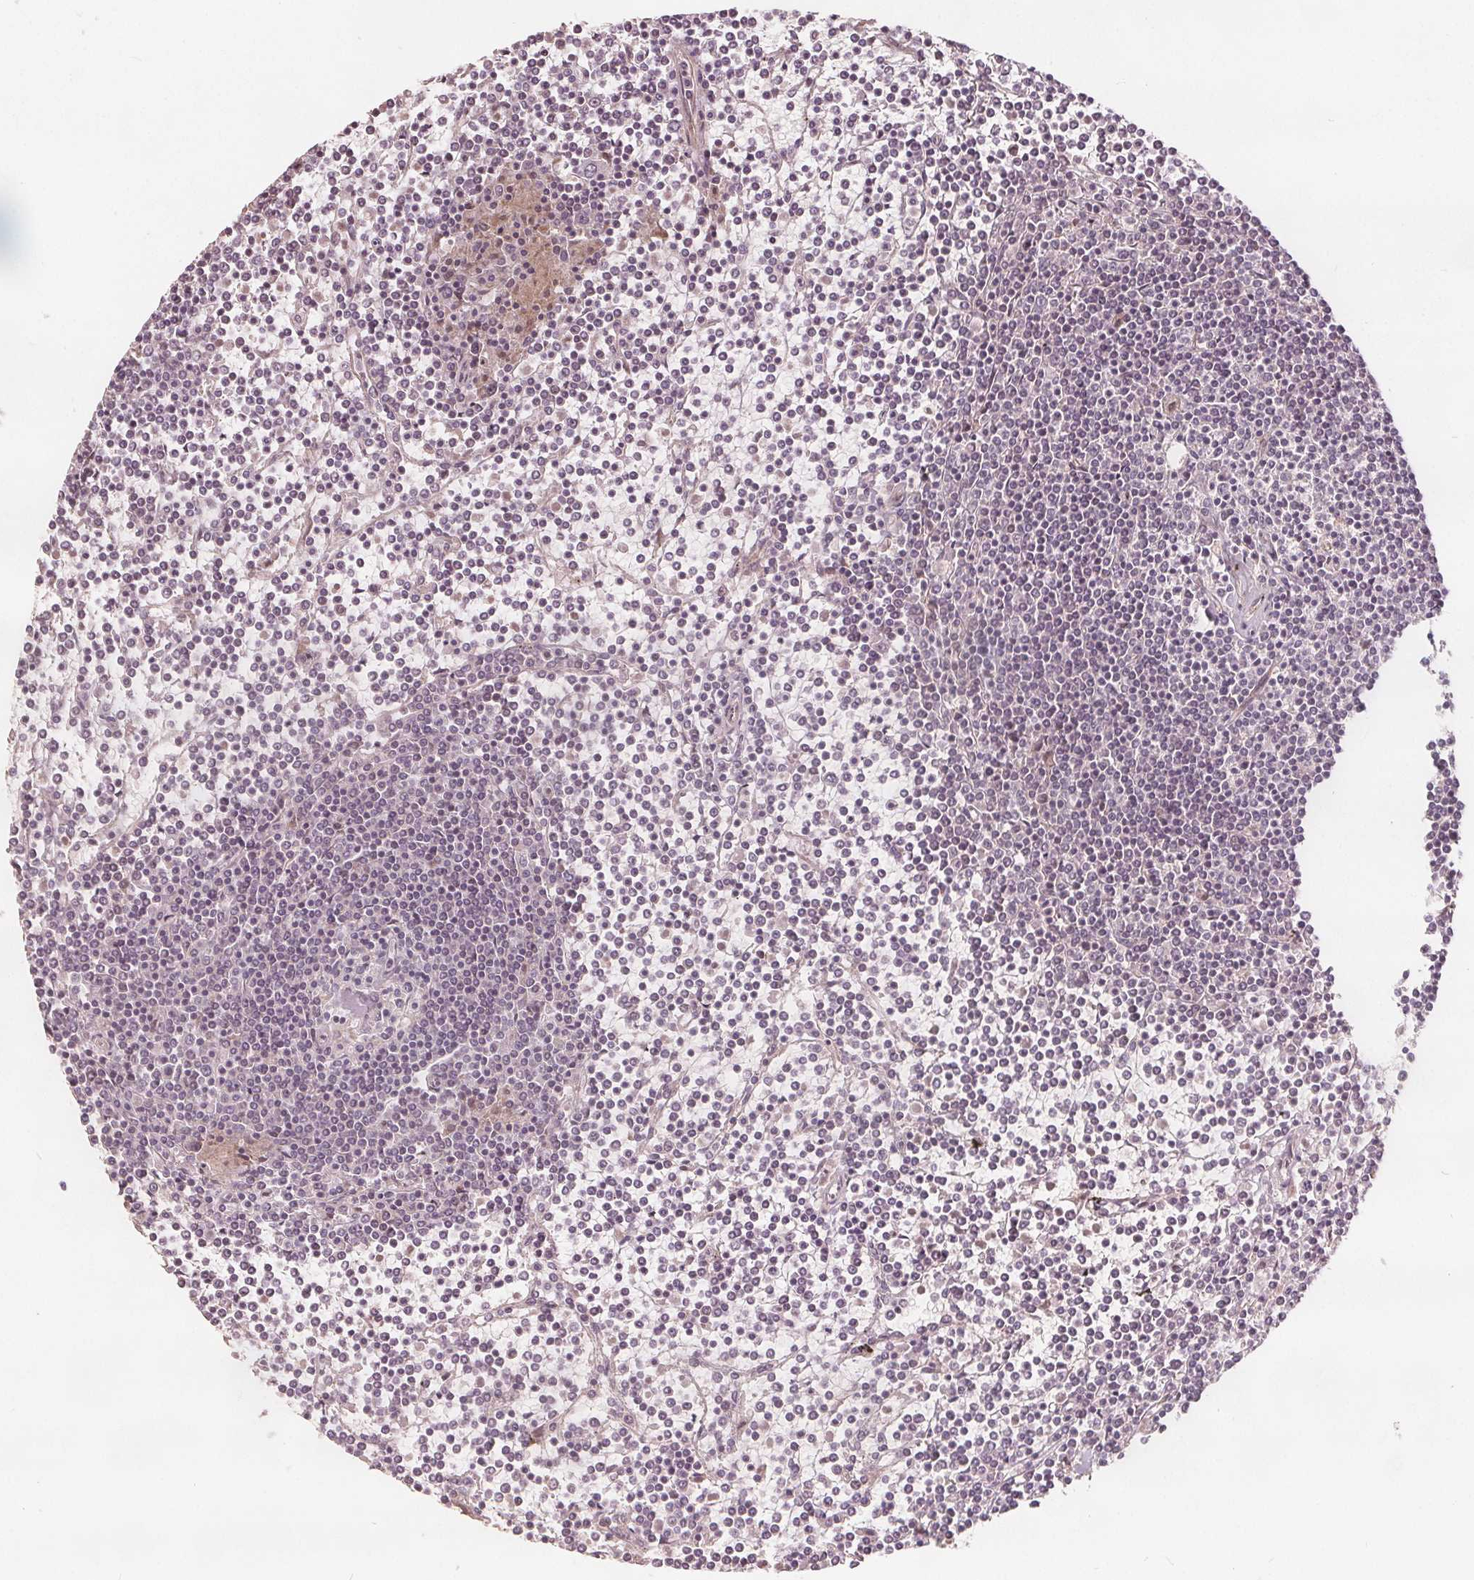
{"staining": {"intensity": "negative", "quantity": "none", "location": "none"}, "tissue": "lymphoma", "cell_type": "Tumor cells", "image_type": "cancer", "snomed": [{"axis": "morphology", "description": "Malignant lymphoma, non-Hodgkin's type, Low grade"}, {"axis": "topography", "description": "Spleen"}], "caption": "Immunohistochemistry (IHC) image of human malignant lymphoma, non-Hodgkin's type (low-grade) stained for a protein (brown), which demonstrates no expression in tumor cells.", "gene": "PTPRT", "patient": {"sex": "female", "age": 19}}